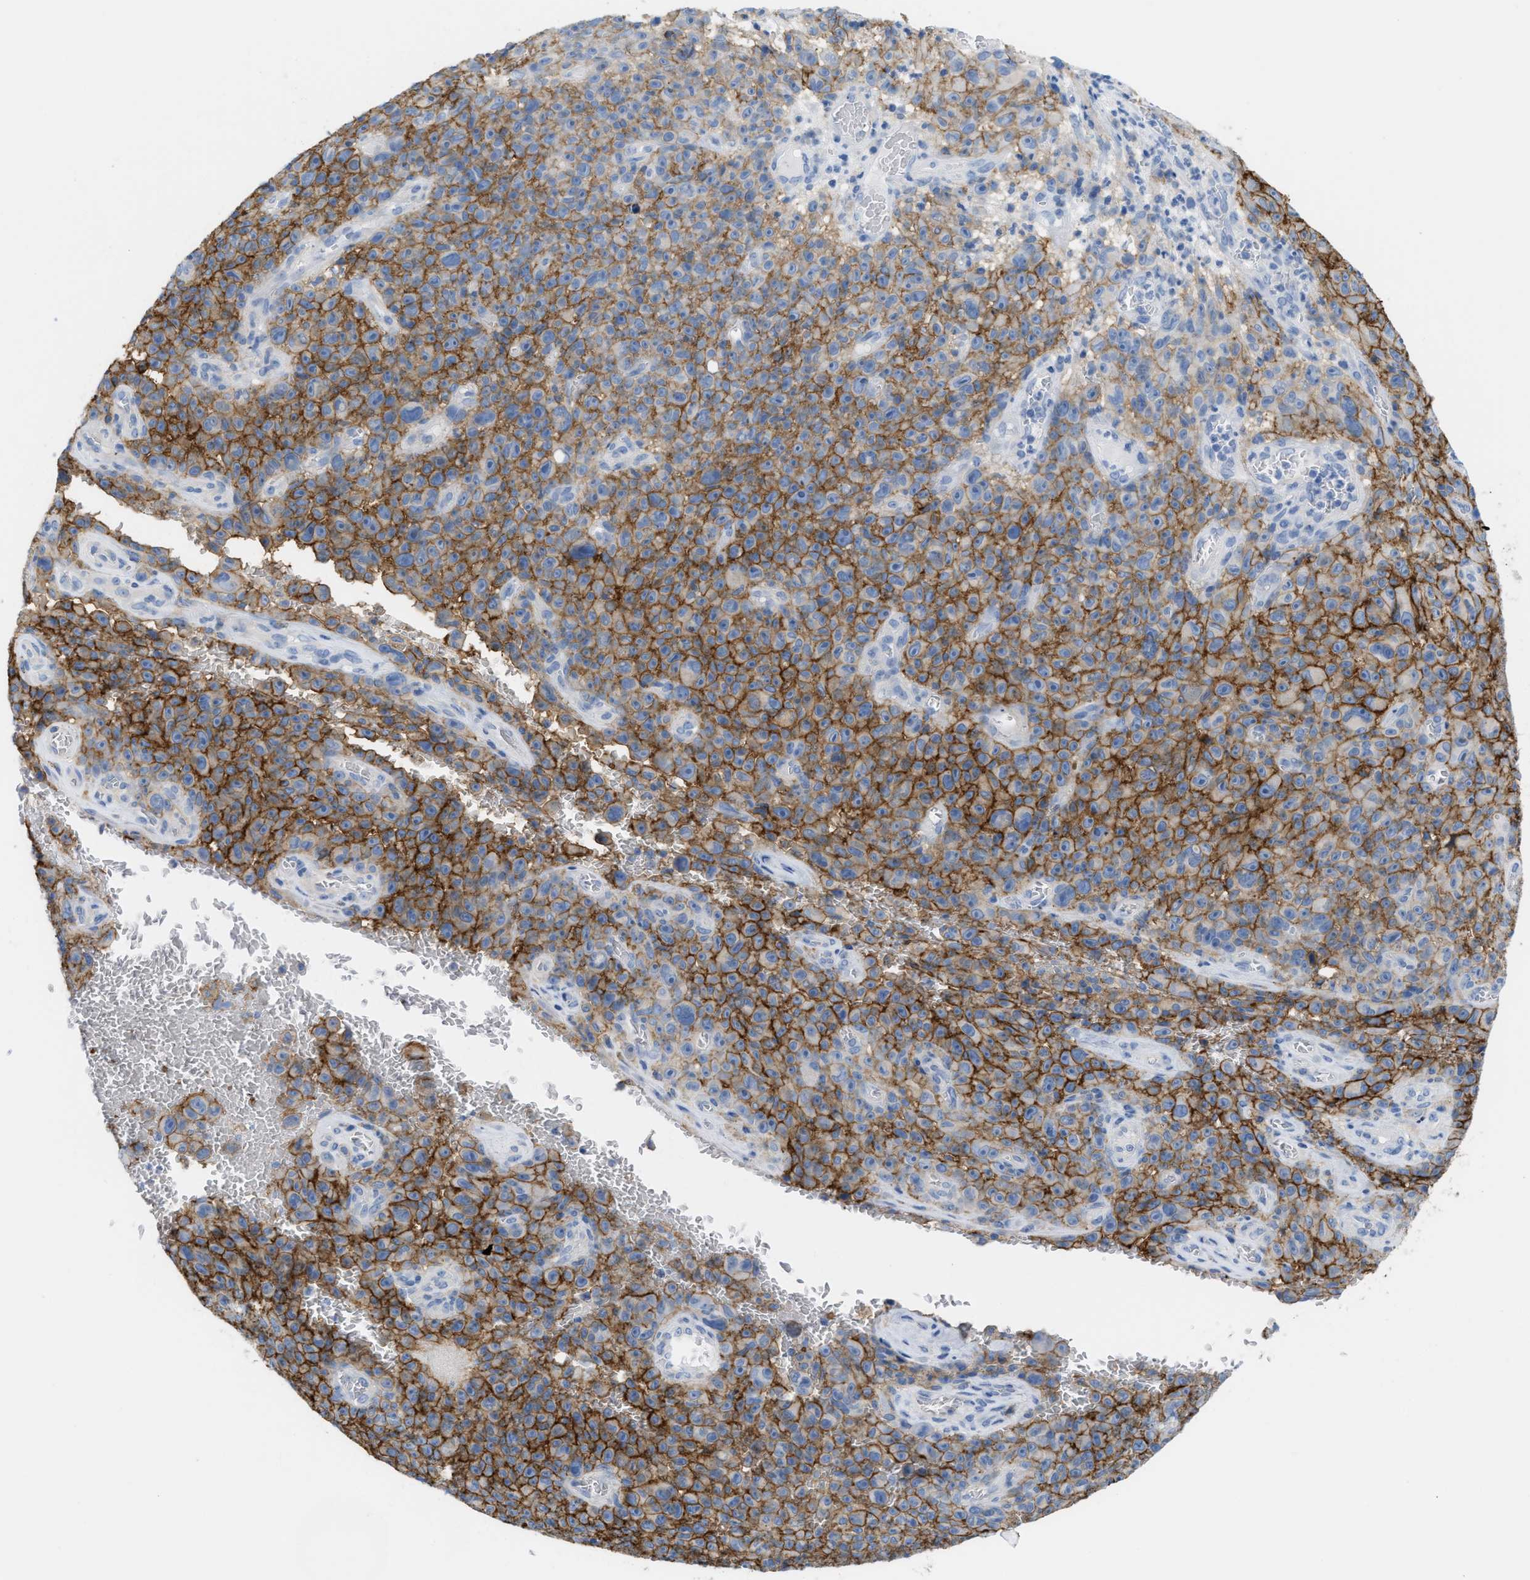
{"staining": {"intensity": "strong", "quantity": ">75%", "location": "cytoplasmic/membranous"}, "tissue": "melanoma", "cell_type": "Tumor cells", "image_type": "cancer", "snomed": [{"axis": "morphology", "description": "Malignant melanoma, NOS"}, {"axis": "topography", "description": "Skin"}], "caption": "Approximately >75% of tumor cells in malignant melanoma show strong cytoplasmic/membranous protein positivity as visualized by brown immunohistochemical staining.", "gene": "SLC3A2", "patient": {"sex": "female", "age": 82}}